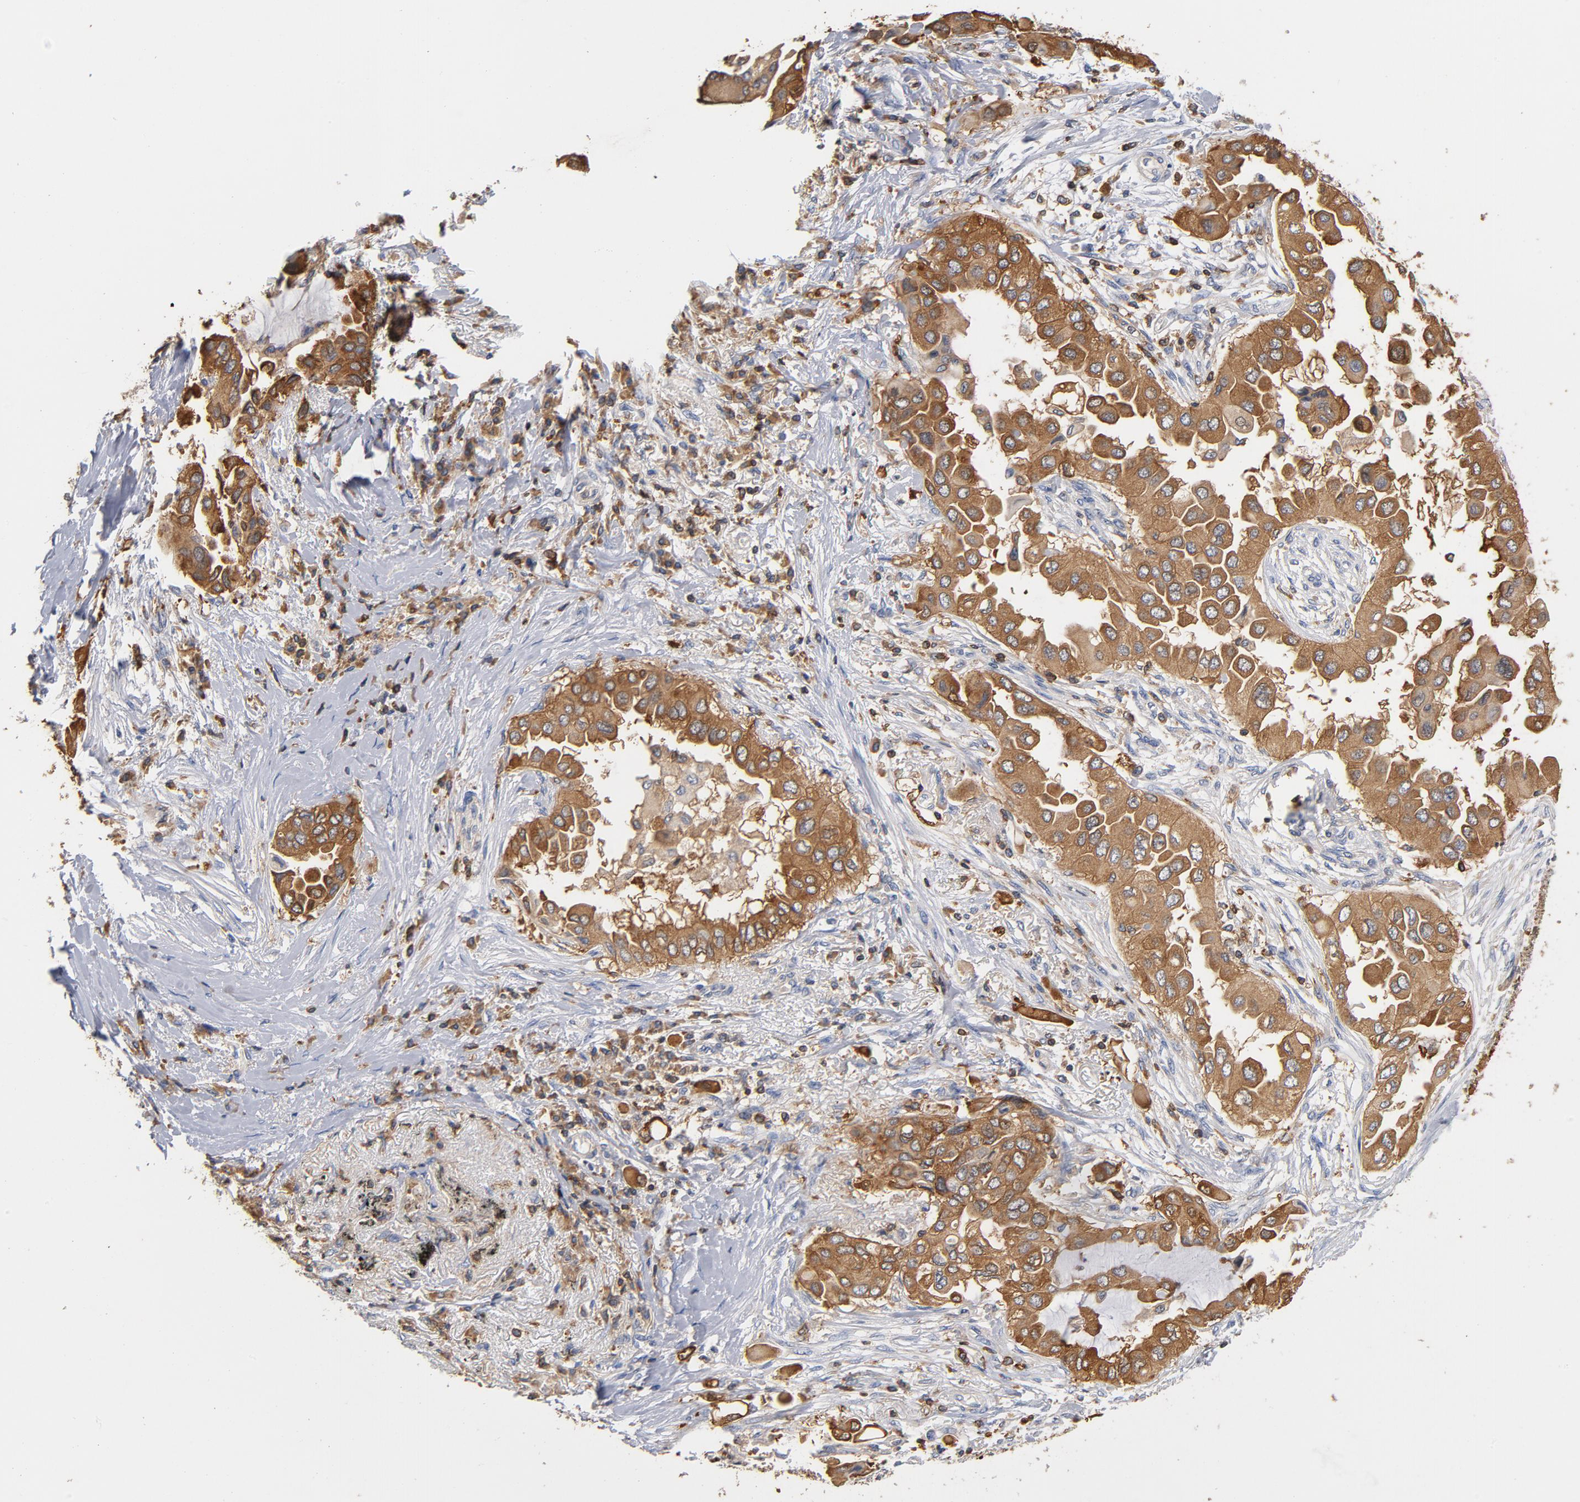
{"staining": {"intensity": "moderate", "quantity": ">75%", "location": "cytoplasmic/membranous"}, "tissue": "lung cancer", "cell_type": "Tumor cells", "image_type": "cancer", "snomed": [{"axis": "morphology", "description": "Adenocarcinoma, NOS"}, {"axis": "topography", "description": "Lung"}], "caption": "Lung cancer (adenocarcinoma) stained with a protein marker exhibits moderate staining in tumor cells.", "gene": "EZR", "patient": {"sex": "female", "age": 76}}